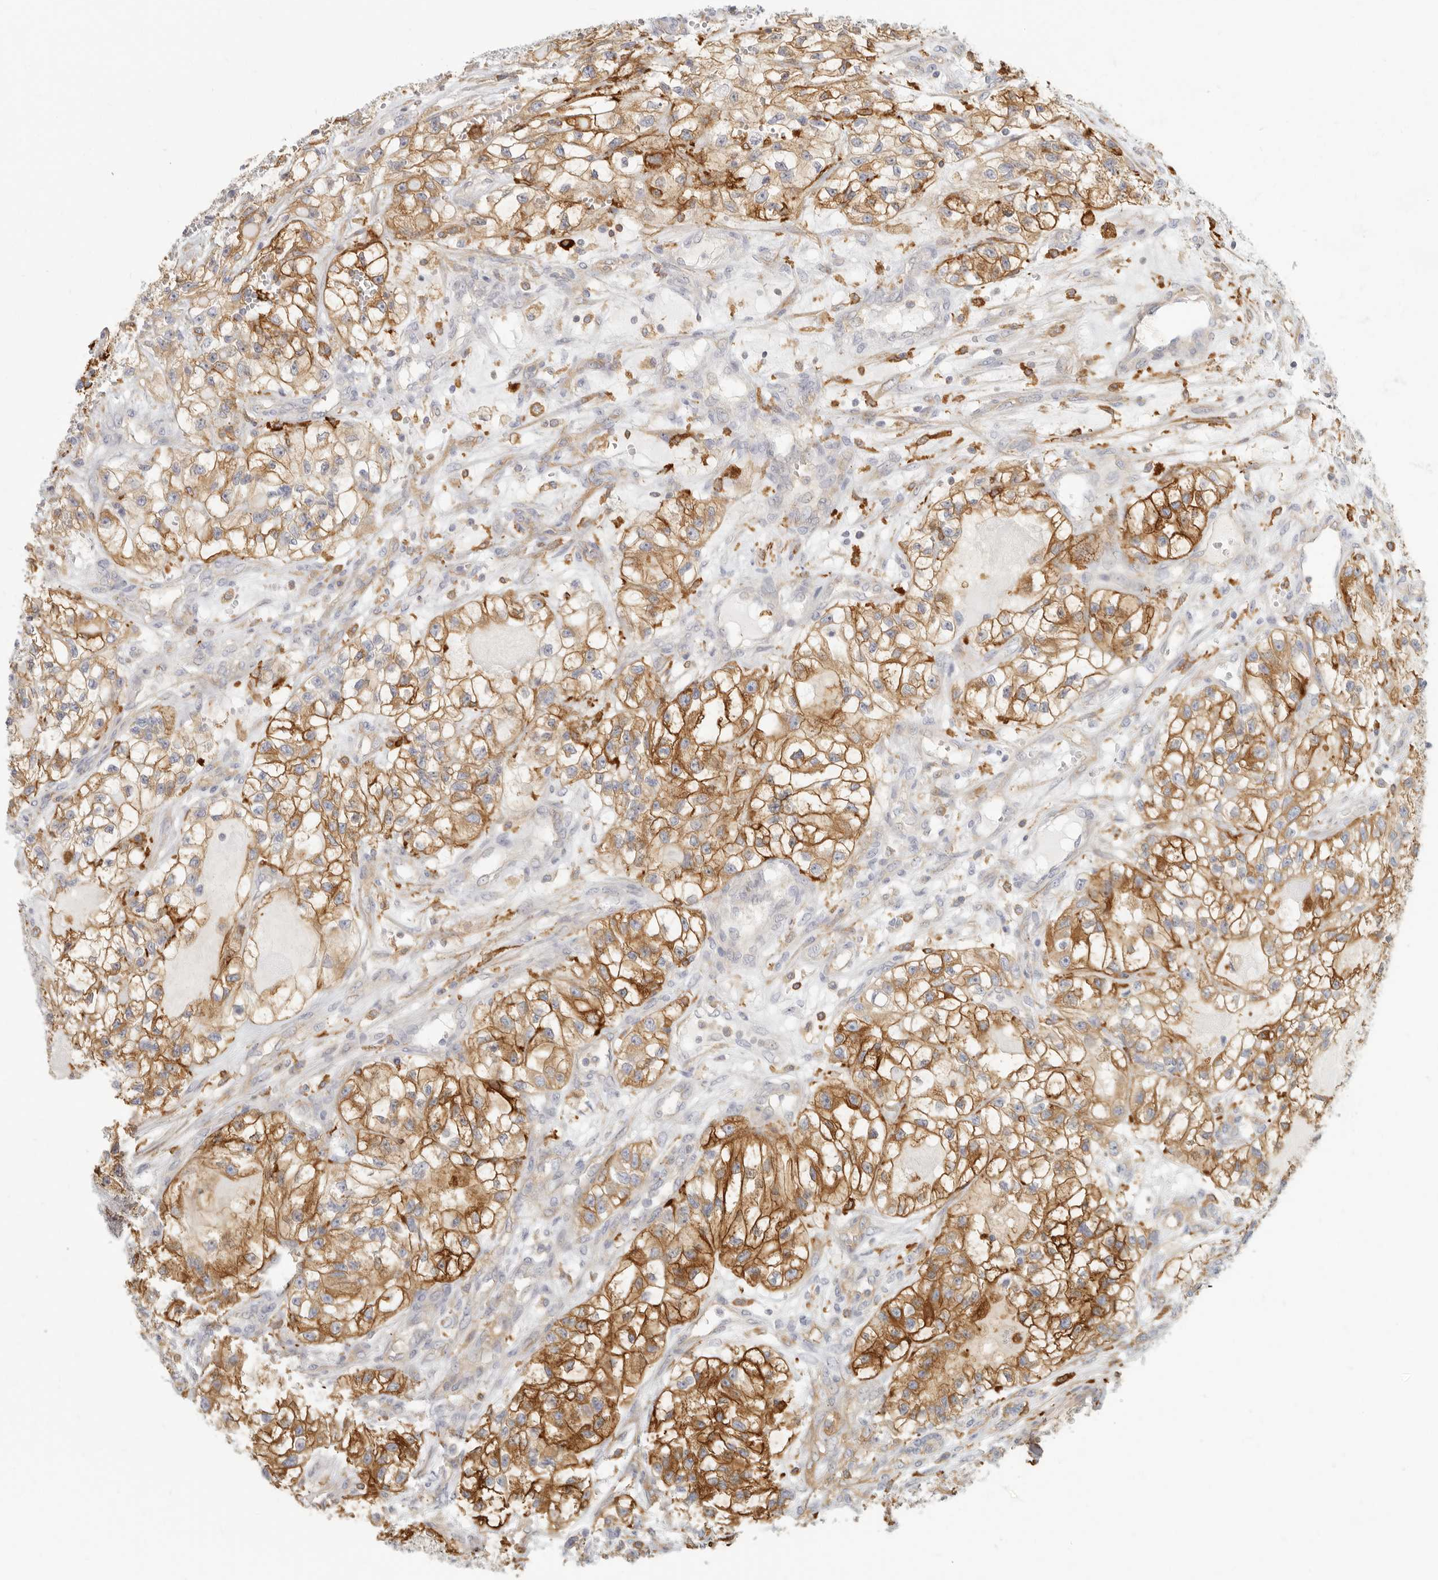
{"staining": {"intensity": "moderate", "quantity": ">75%", "location": "cytoplasmic/membranous"}, "tissue": "renal cancer", "cell_type": "Tumor cells", "image_type": "cancer", "snomed": [{"axis": "morphology", "description": "Adenocarcinoma, NOS"}, {"axis": "topography", "description": "Kidney"}], "caption": "Brown immunohistochemical staining in renal adenocarcinoma shows moderate cytoplasmic/membranous positivity in about >75% of tumor cells.", "gene": "NIBAN1", "patient": {"sex": "female", "age": 57}}